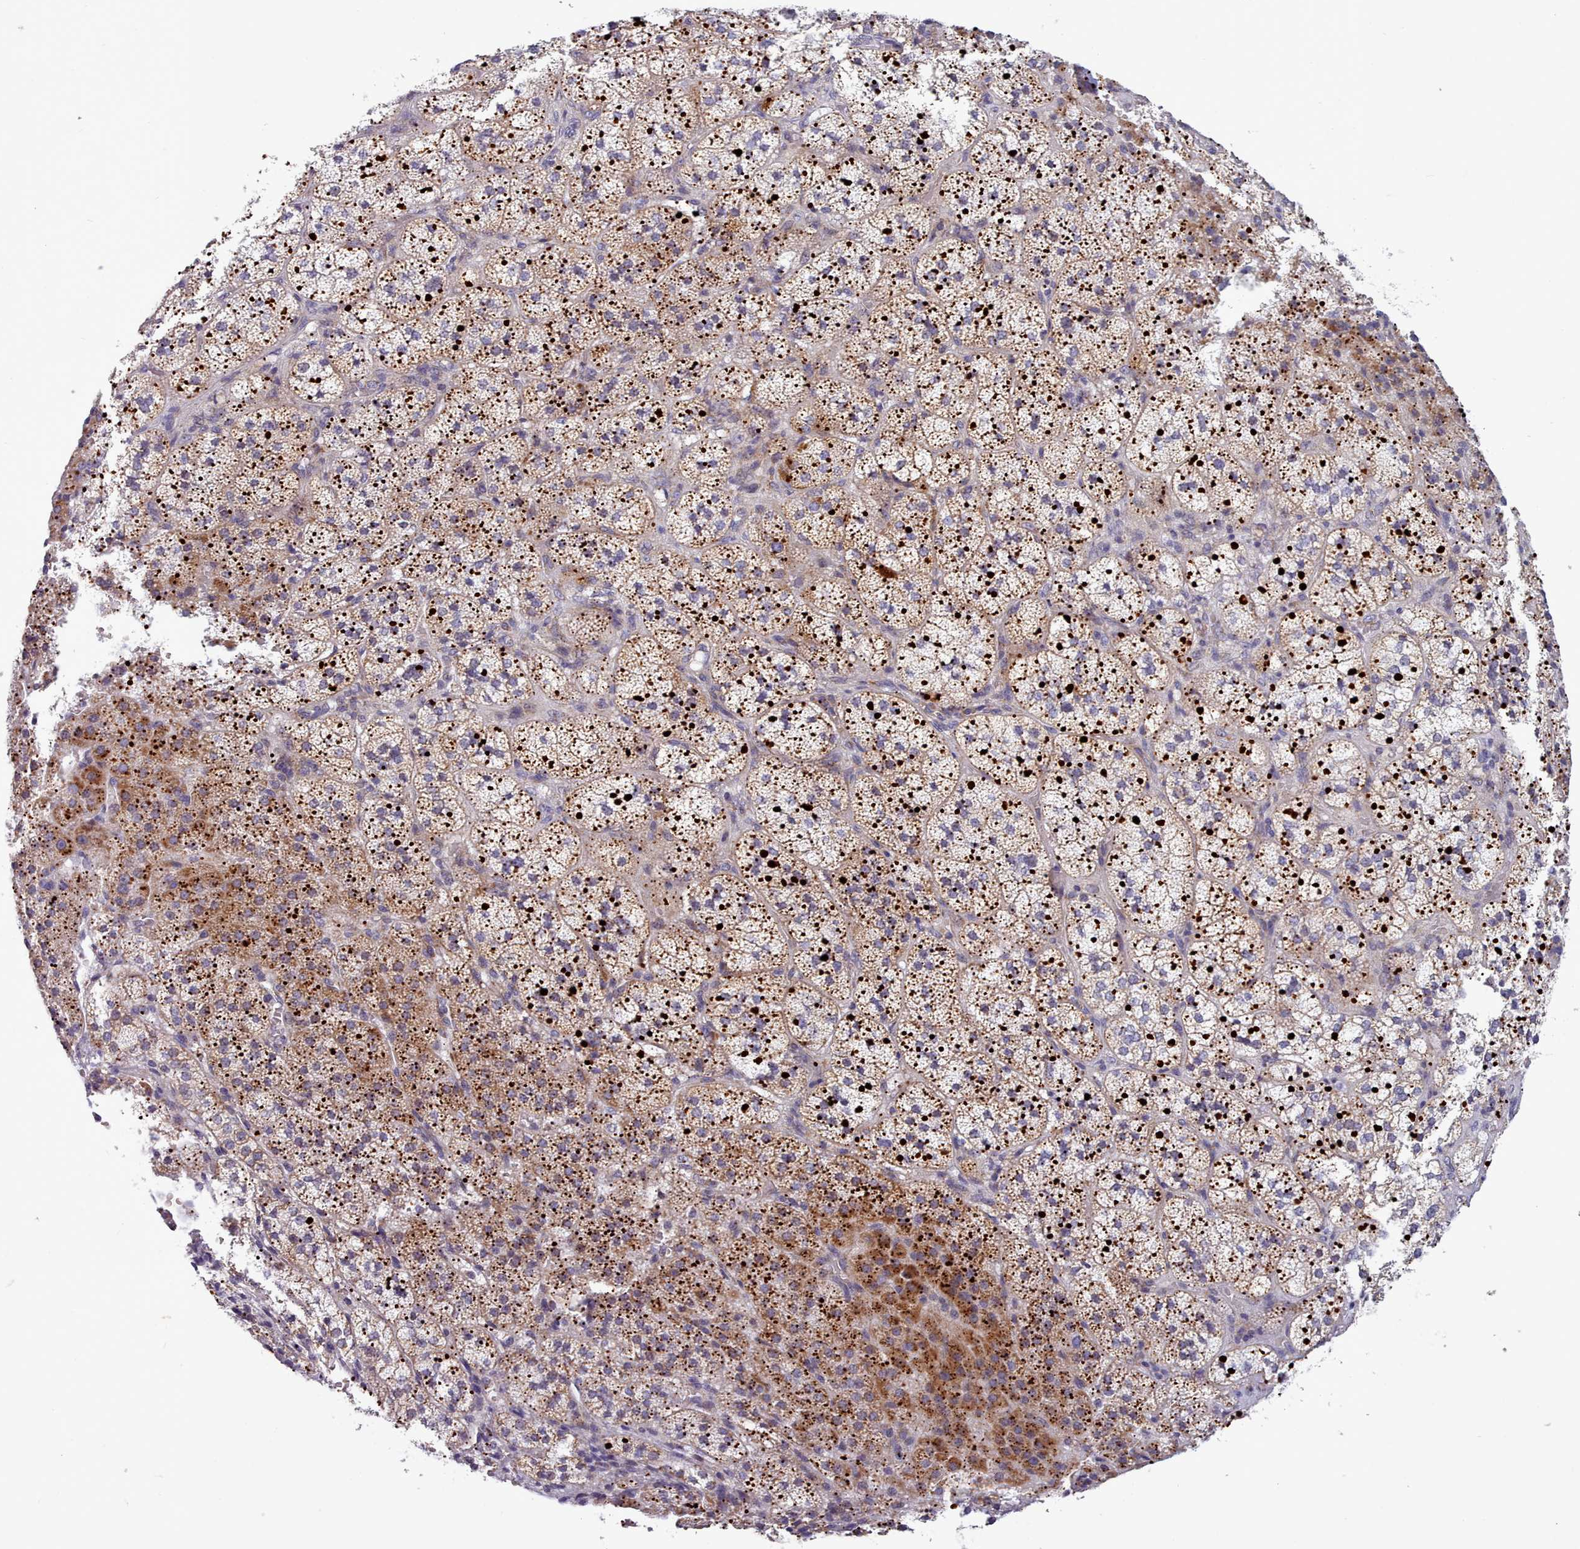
{"staining": {"intensity": "strong", "quantity": "25%-75%", "location": "cytoplasmic/membranous"}, "tissue": "adrenal gland", "cell_type": "Glandular cells", "image_type": "normal", "snomed": [{"axis": "morphology", "description": "Normal tissue, NOS"}, {"axis": "topography", "description": "Adrenal gland"}], "caption": "DAB (3,3'-diaminobenzidine) immunohistochemical staining of benign adrenal gland demonstrates strong cytoplasmic/membranous protein positivity in about 25%-75% of glandular cells.", "gene": "MRPL21", "patient": {"sex": "female", "age": 44}}